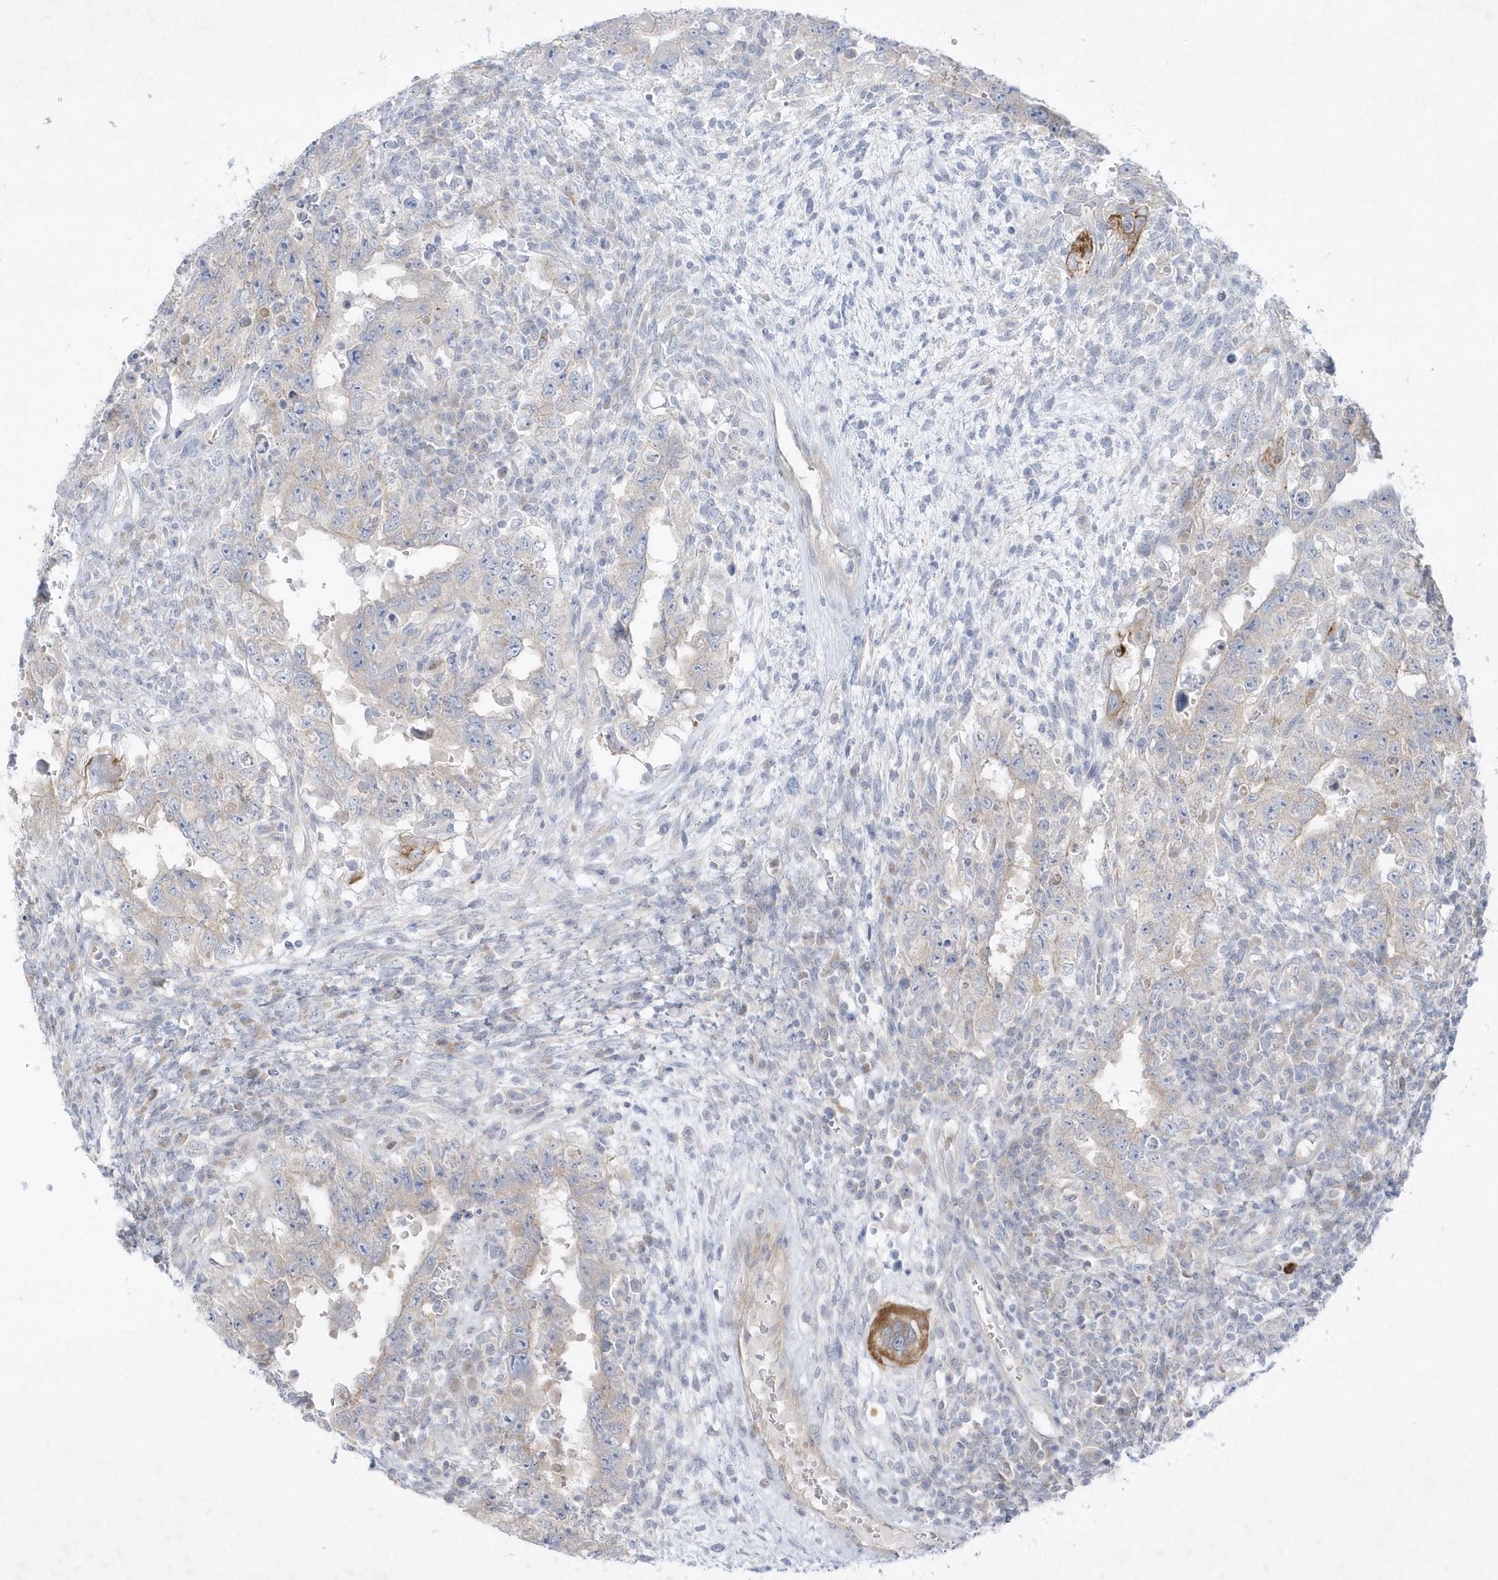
{"staining": {"intensity": "negative", "quantity": "none", "location": "none"}, "tissue": "testis cancer", "cell_type": "Tumor cells", "image_type": "cancer", "snomed": [{"axis": "morphology", "description": "Carcinoma, Embryonal, NOS"}, {"axis": "topography", "description": "Testis"}], "caption": "Immunohistochemistry micrograph of neoplastic tissue: human testis embryonal carcinoma stained with DAB (3,3'-diaminobenzidine) demonstrates no significant protein staining in tumor cells.", "gene": "LARS1", "patient": {"sex": "male", "age": 26}}